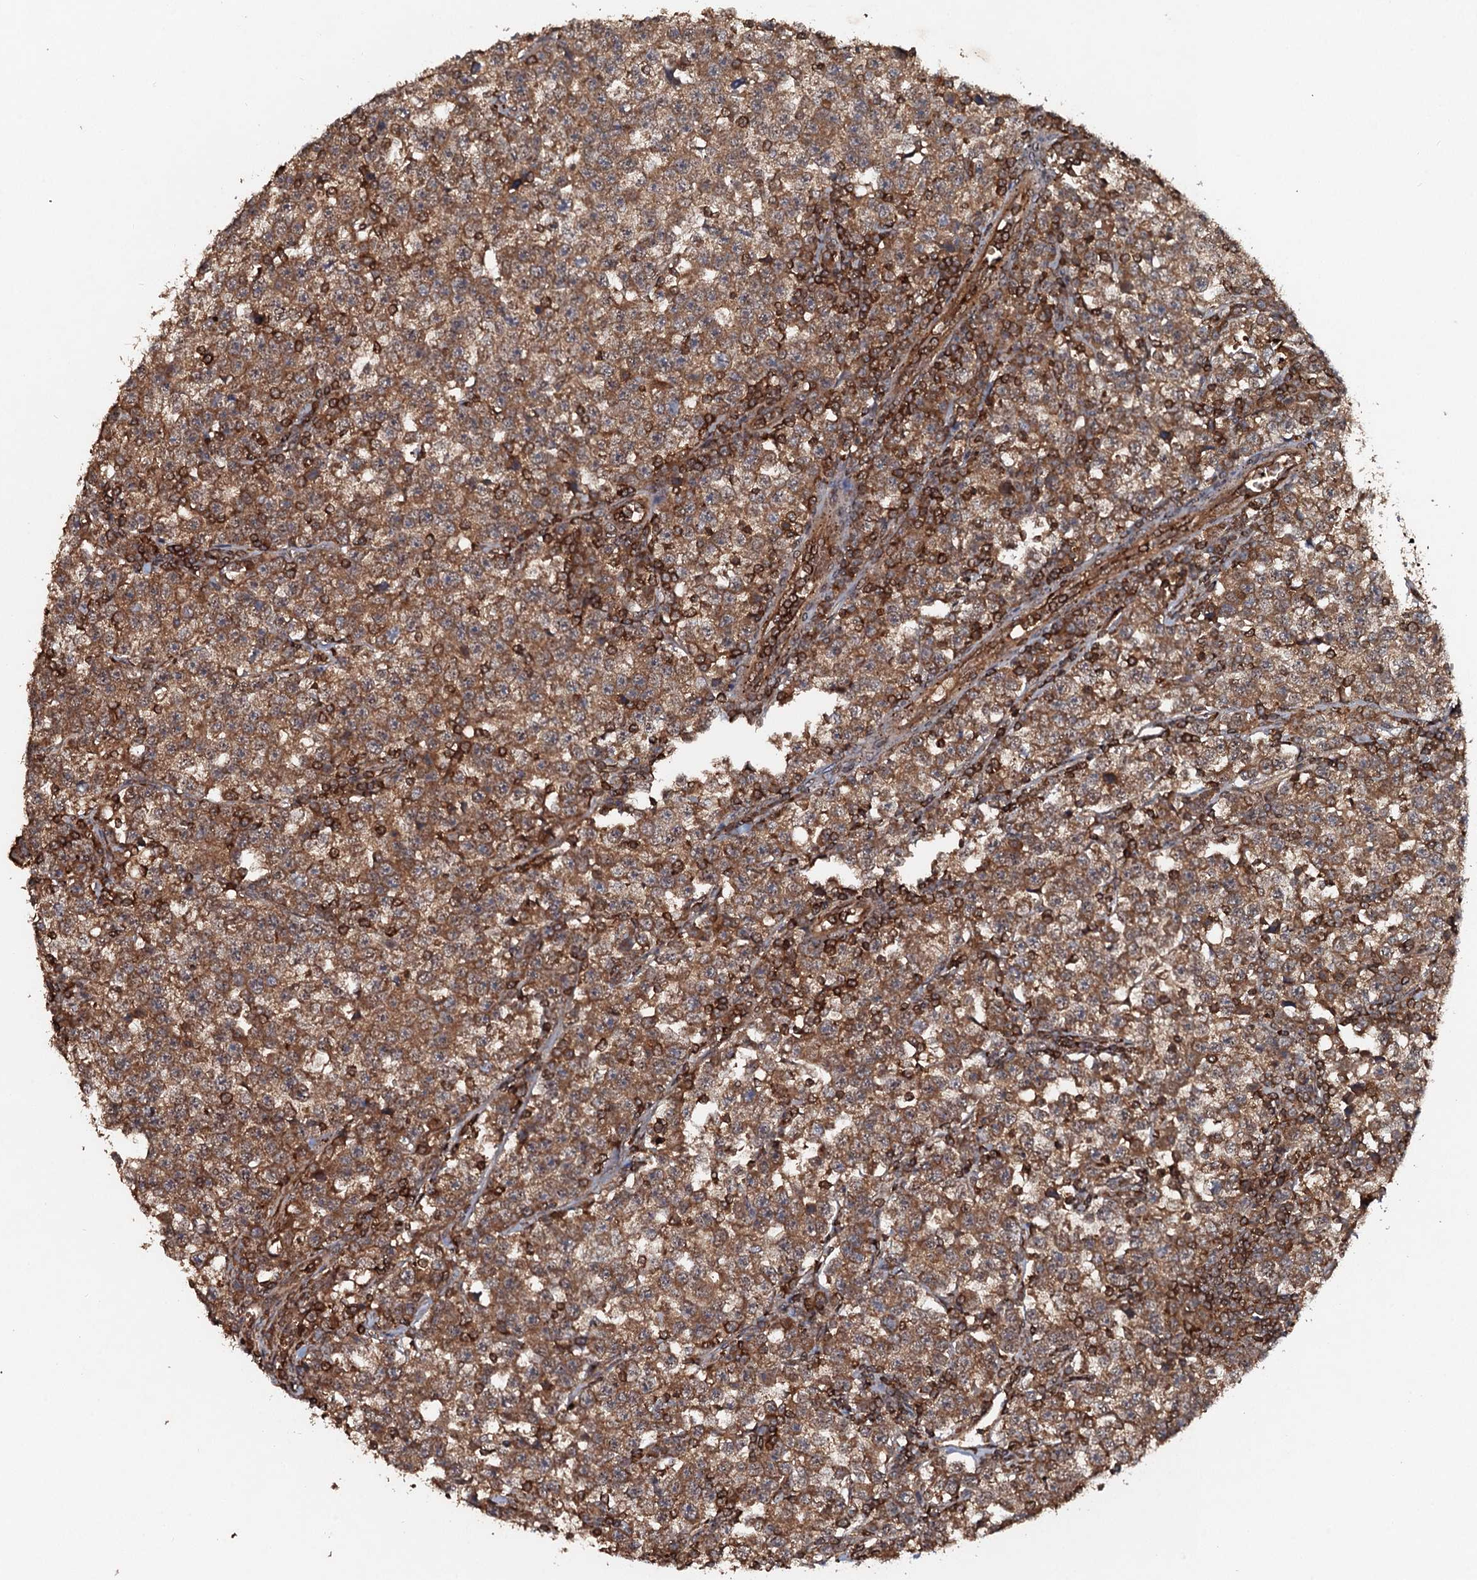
{"staining": {"intensity": "moderate", "quantity": ">75%", "location": "cytoplasmic/membranous"}, "tissue": "testis cancer", "cell_type": "Tumor cells", "image_type": "cancer", "snomed": [{"axis": "morphology", "description": "Normal tissue, NOS"}, {"axis": "morphology", "description": "Seminoma, NOS"}, {"axis": "topography", "description": "Testis"}], "caption": "A brown stain shows moderate cytoplasmic/membranous positivity of a protein in testis seminoma tumor cells. (DAB IHC with brightfield microscopy, high magnification).", "gene": "ADGRG3", "patient": {"sex": "male", "age": 43}}